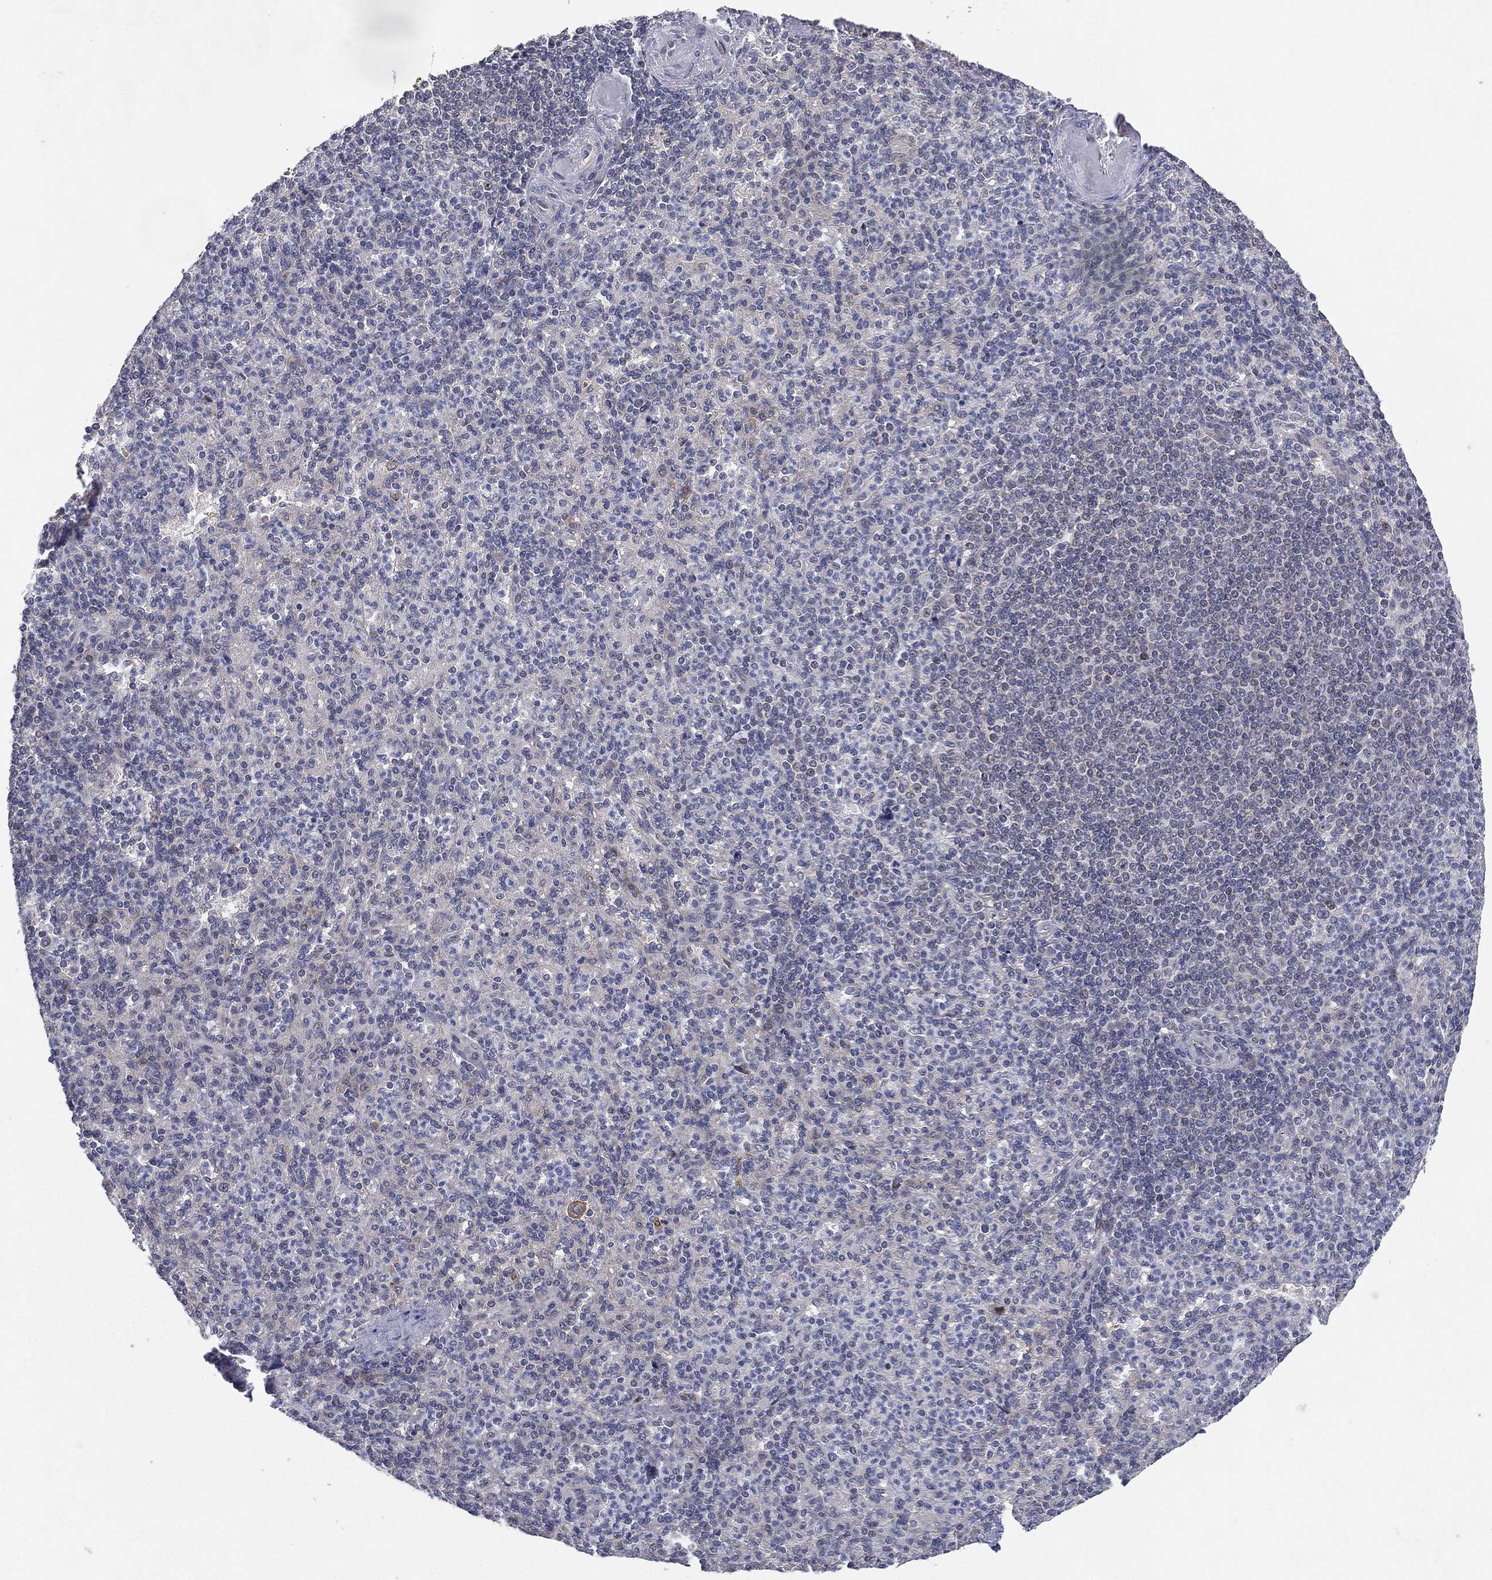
{"staining": {"intensity": "negative", "quantity": "none", "location": "none"}, "tissue": "spleen", "cell_type": "Cells in red pulp", "image_type": "normal", "snomed": [{"axis": "morphology", "description": "Normal tissue, NOS"}, {"axis": "topography", "description": "Spleen"}], "caption": "Immunohistochemistry (IHC) image of benign spleen stained for a protein (brown), which displays no positivity in cells in red pulp.", "gene": "KAT14", "patient": {"sex": "female", "age": 74}}